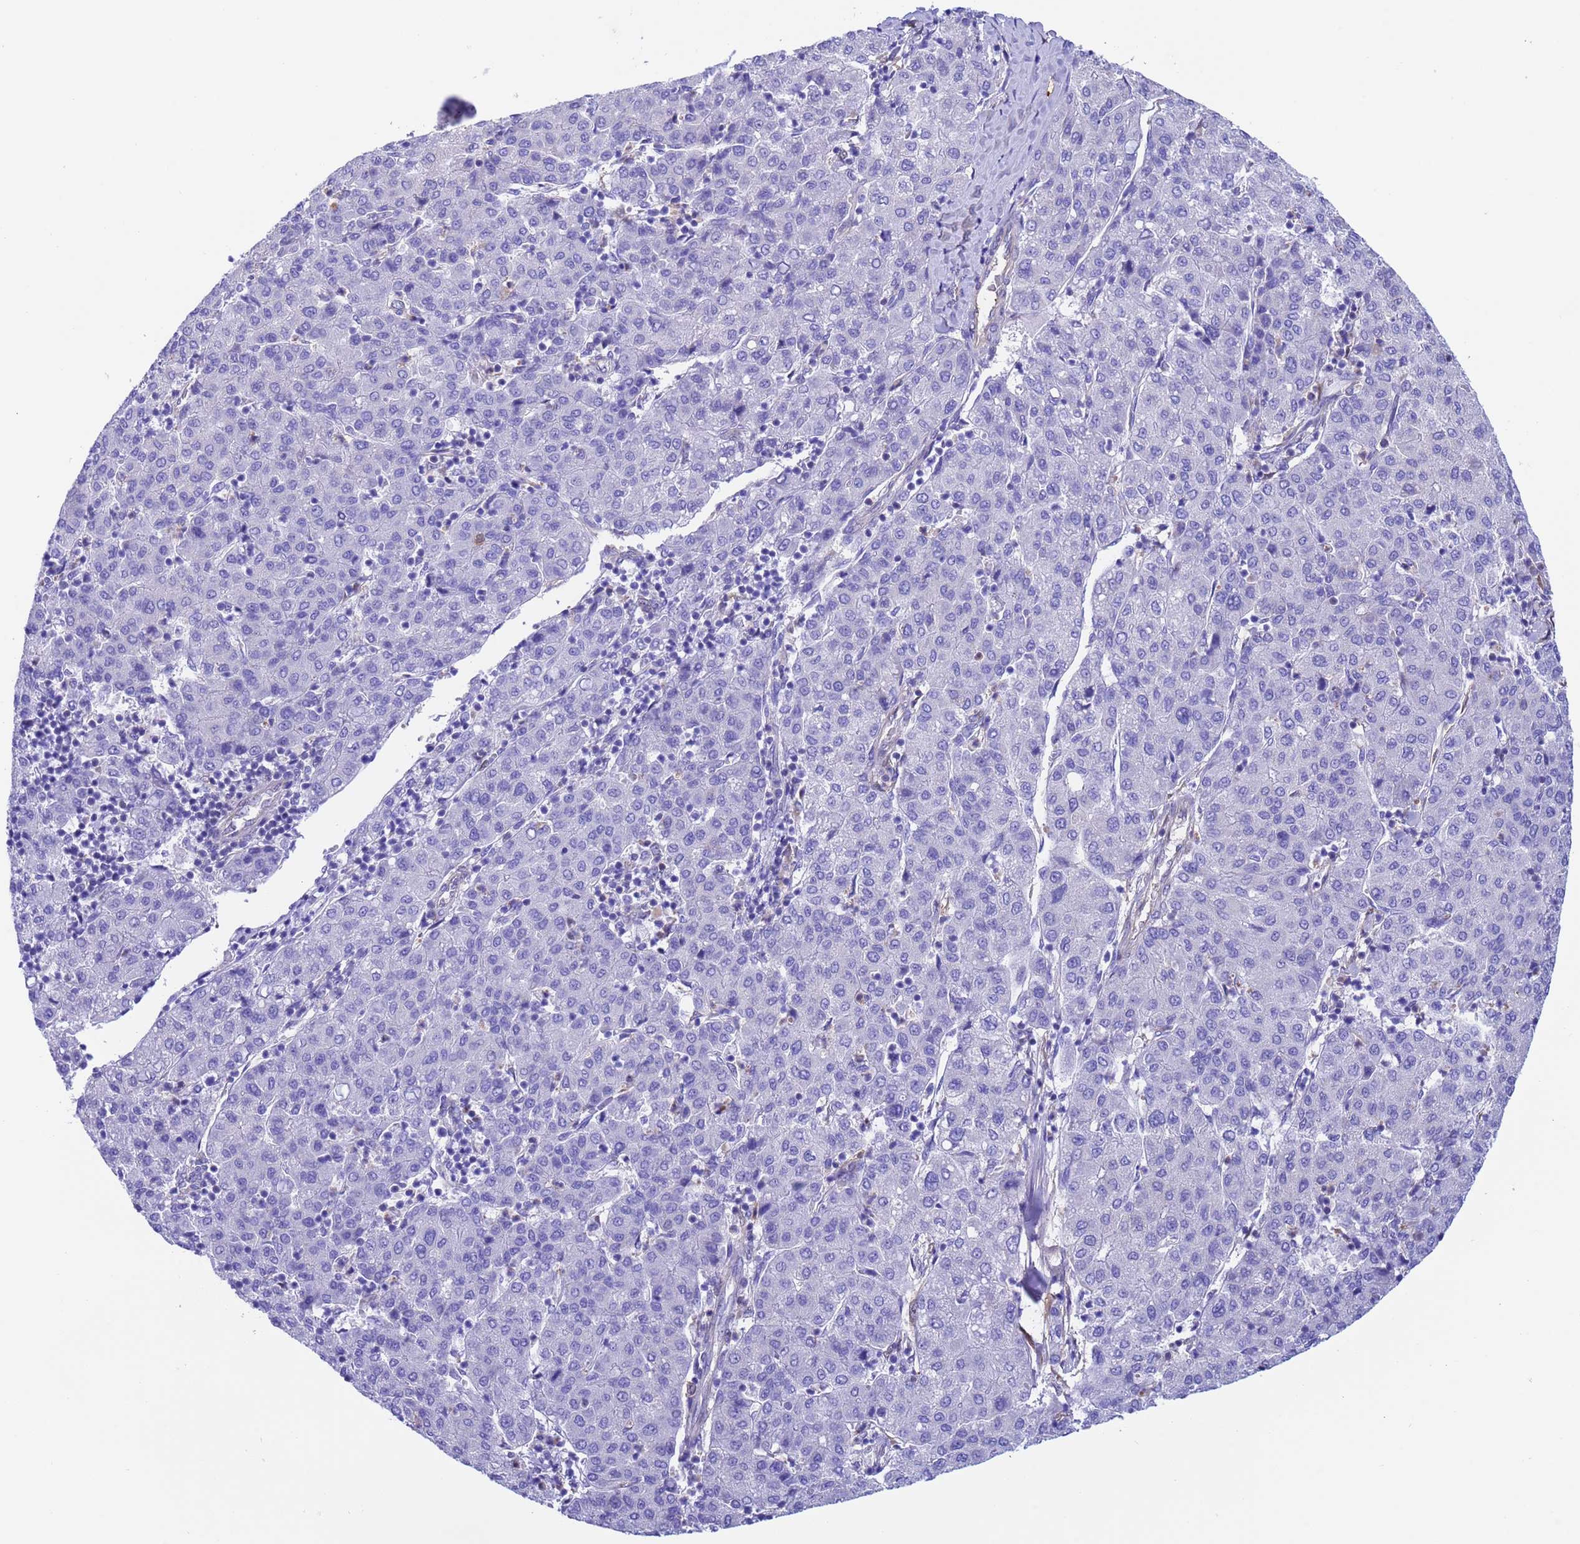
{"staining": {"intensity": "negative", "quantity": "none", "location": "none"}, "tissue": "liver cancer", "cell_type": "Tumor cells", "image_type": "cancer", "snomed": [{"axis": "morphology", "description": "Carcinoma, Hepatocellular, NOS"}, {"axis": "topography", "description": "Liver"}], "caption": "High magnification brightfield microscopy of liver cancer stained with DAB (brown) and counterstained with hematoxylin (blue): tumor cells show no significant staining.", "gene": "C6orf47", "patient": {"sex": "male", "age": 65}}